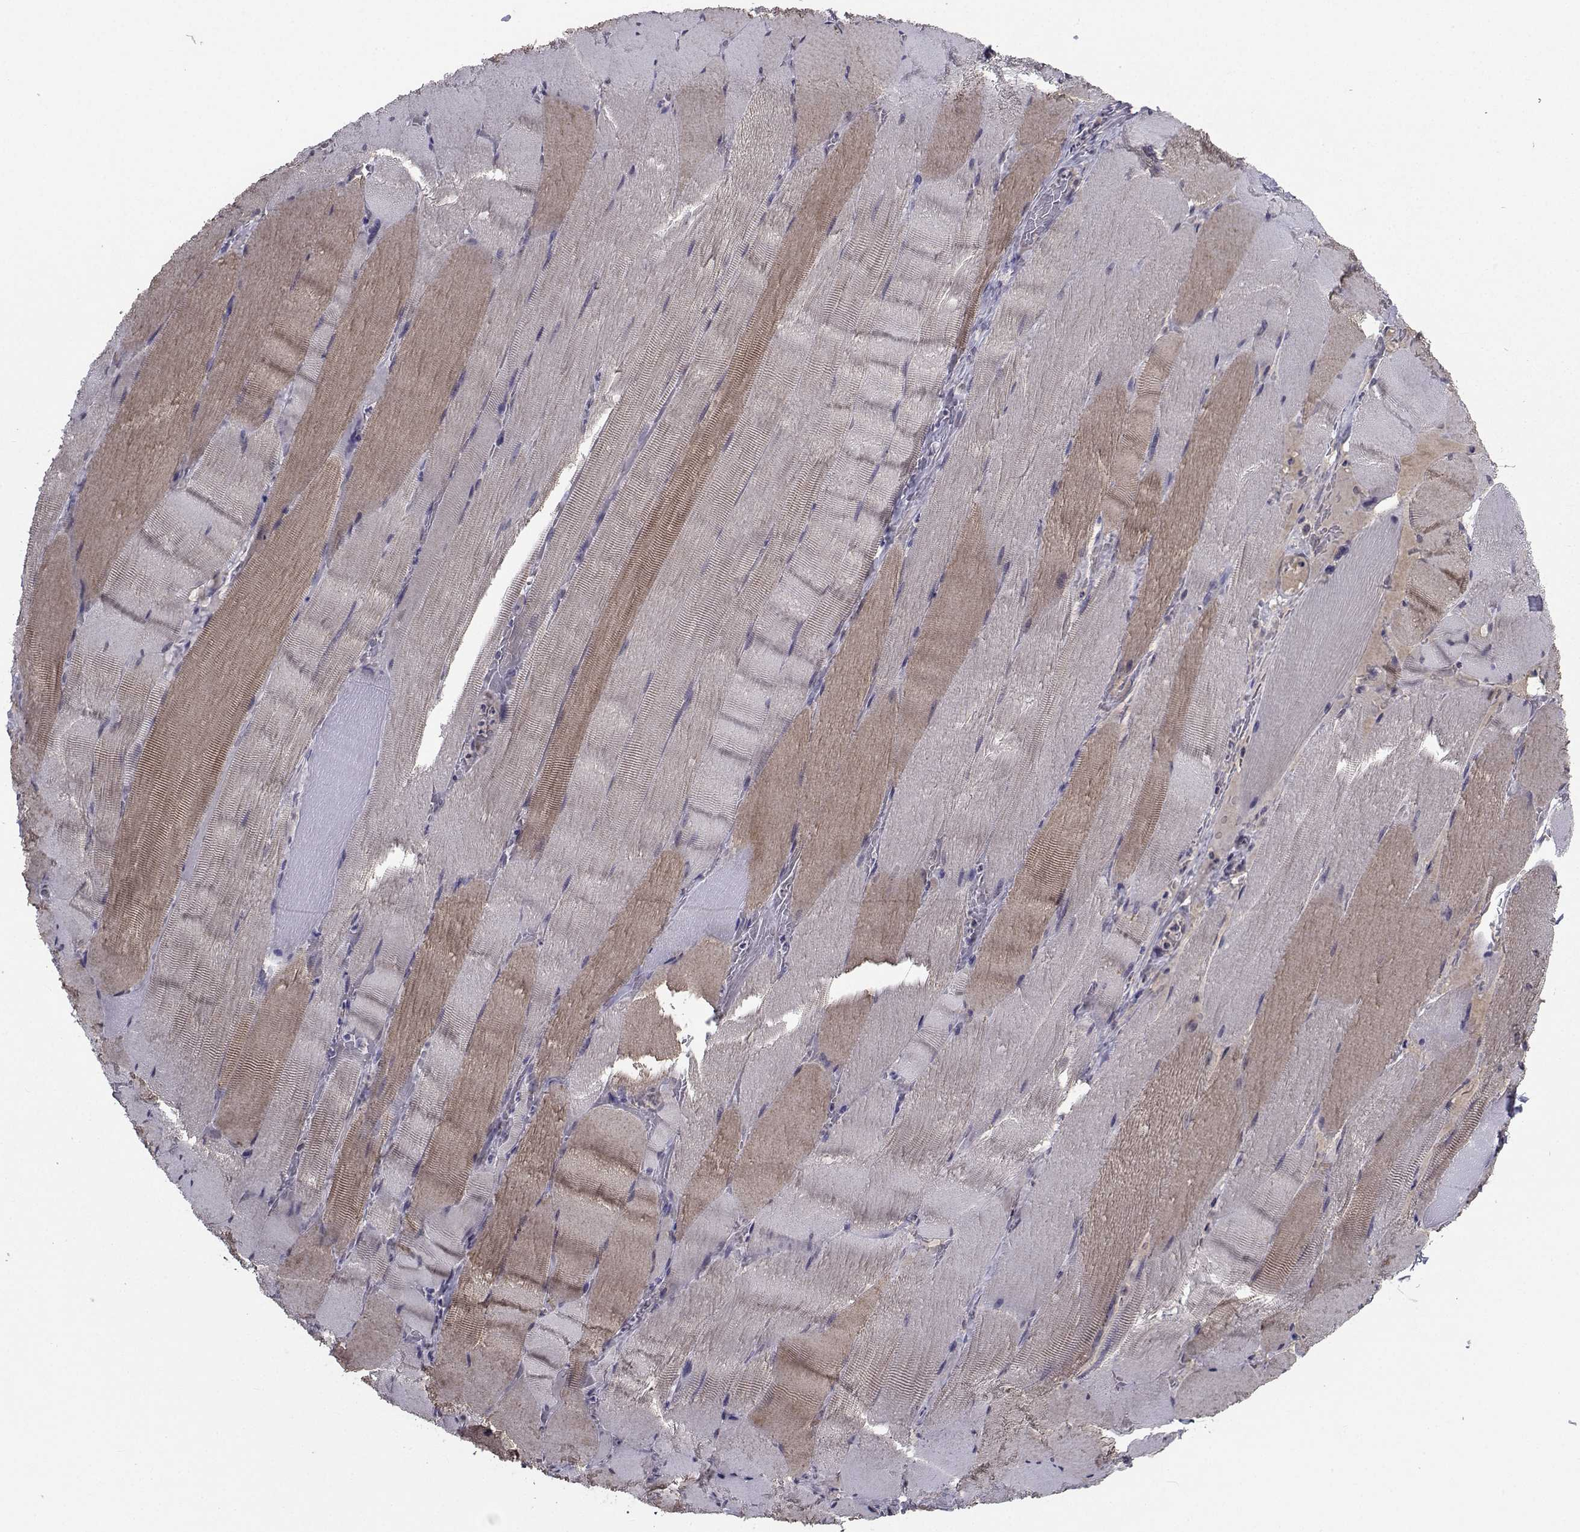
{"staining": {"intensity": "moderate", "quantity": "25%-75%", "location": "cytoplasmic/membranous"}, "tissue": "skeletal muscle", "cell_type": "Myocytes", "image_type": "normal", "snomed": [{"axis": "morphology", "description": "Normal tissue, NOS"}, {"axis": "topography", "description": "Skeletal muscle"}], "caption": "This is a photomicrograph of immunohistochemistry (IHC) staining of benign skeletal muscle, which shows moderate staining in the cytoplasmic/membranous of myocytes.", "gene": "CYP2S1", "patient": {"sex": "male", "age": 56}}